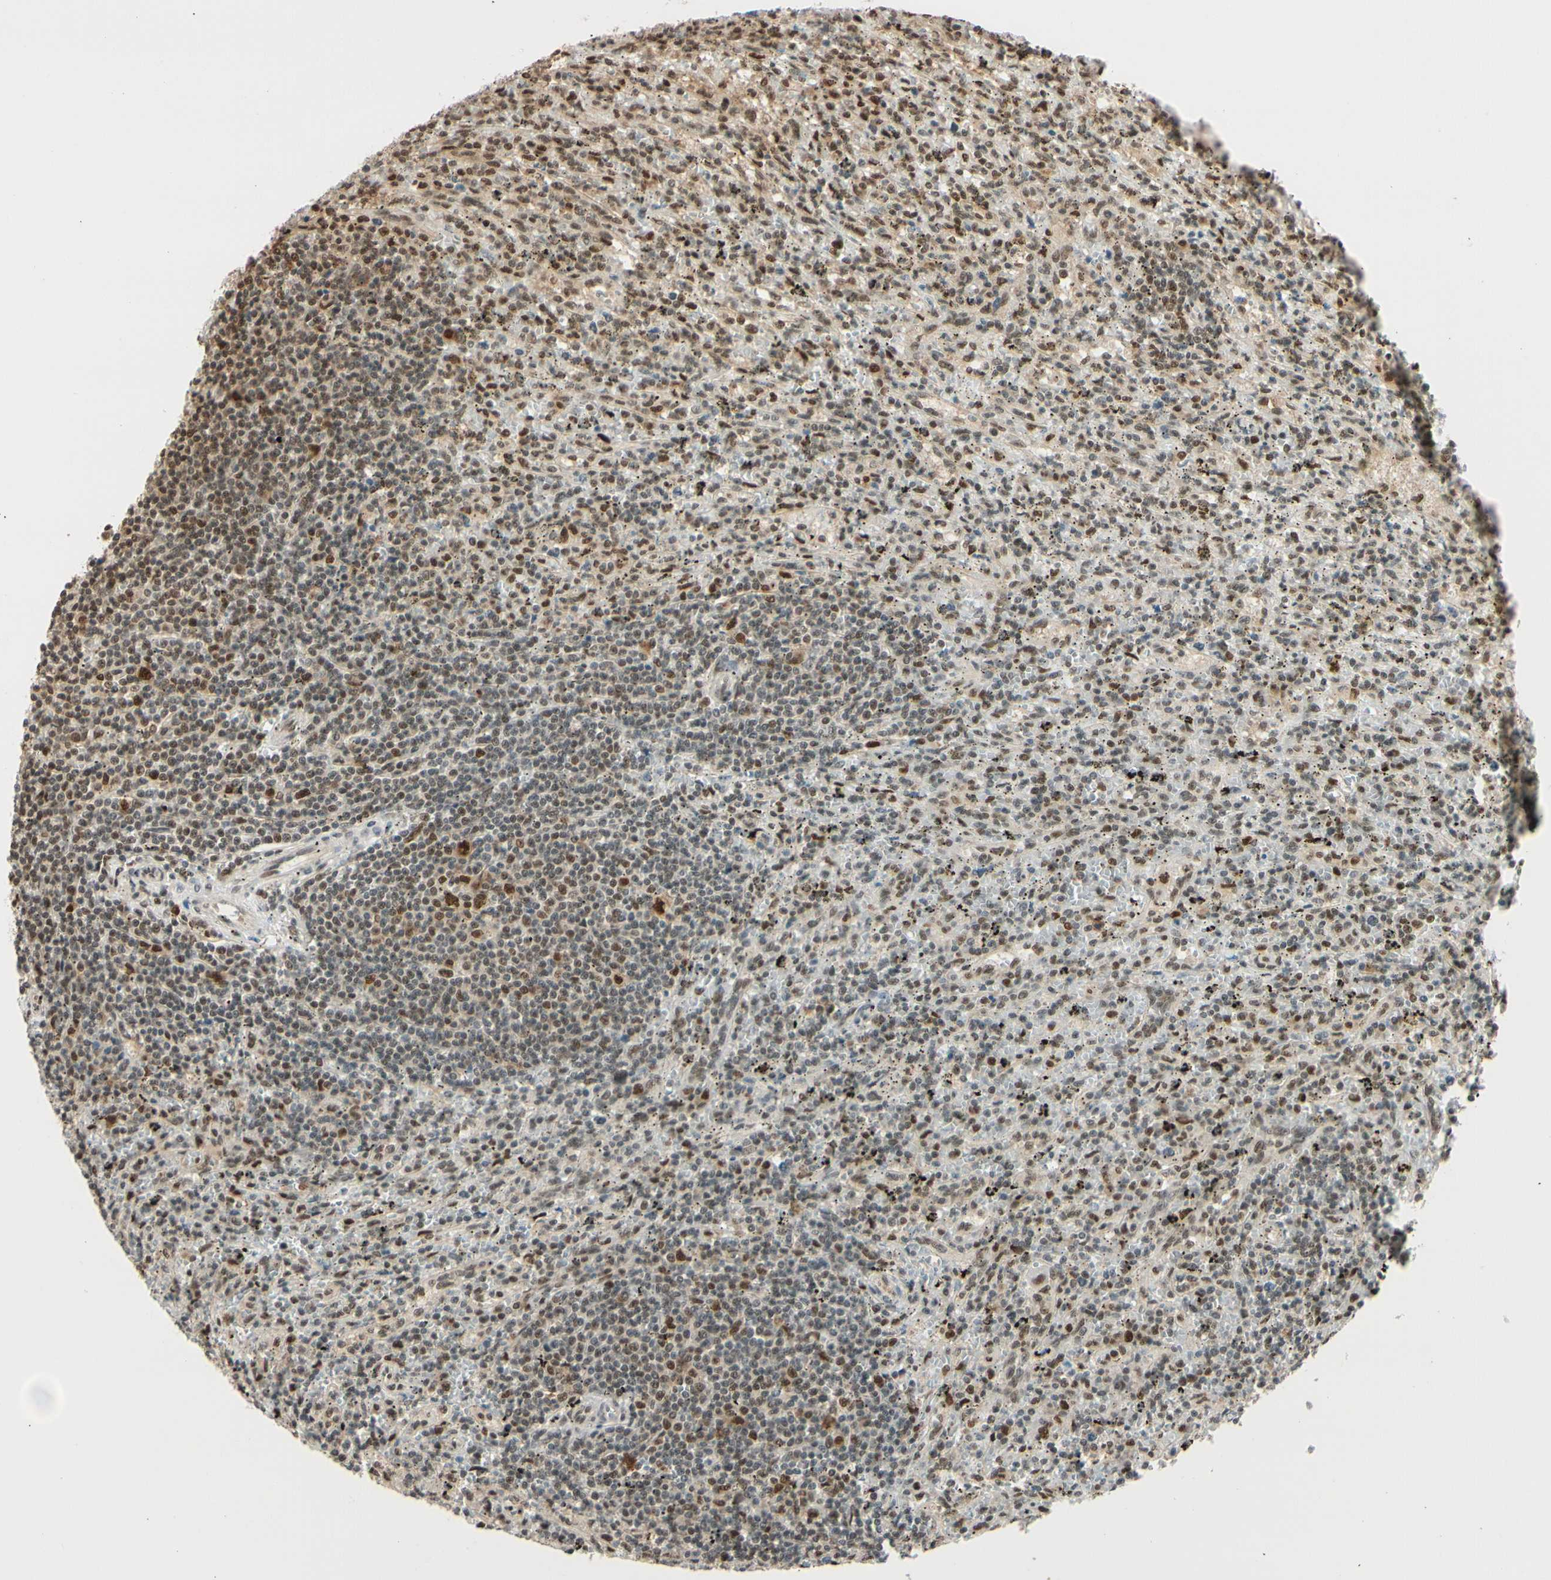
{"staining": {"intensity": "moderate", "quantity": ">75%", "location": "cytoplasmic/membranous,nuclear"}, "tissue": "lymphoma", "cell_type": "Tumor cells", "image_type": "cancer", "snomed": [{"axis": "morphology", "description": "Malignant lymphoma, non-Hodgkin's type, Low grade"}, {"axis": "topography", "description": "Spleen"}], "caption": "DAB immunohistochemical staining of human malignant lymphoma, non-Hodgkin's type (low-grade) displays moderate cytoplasmic/membranous and nuclear protein staining in approximately >75% of tumor cells.", "gene": "HSF1", "patient": {"sex": "male", "age": 76}}